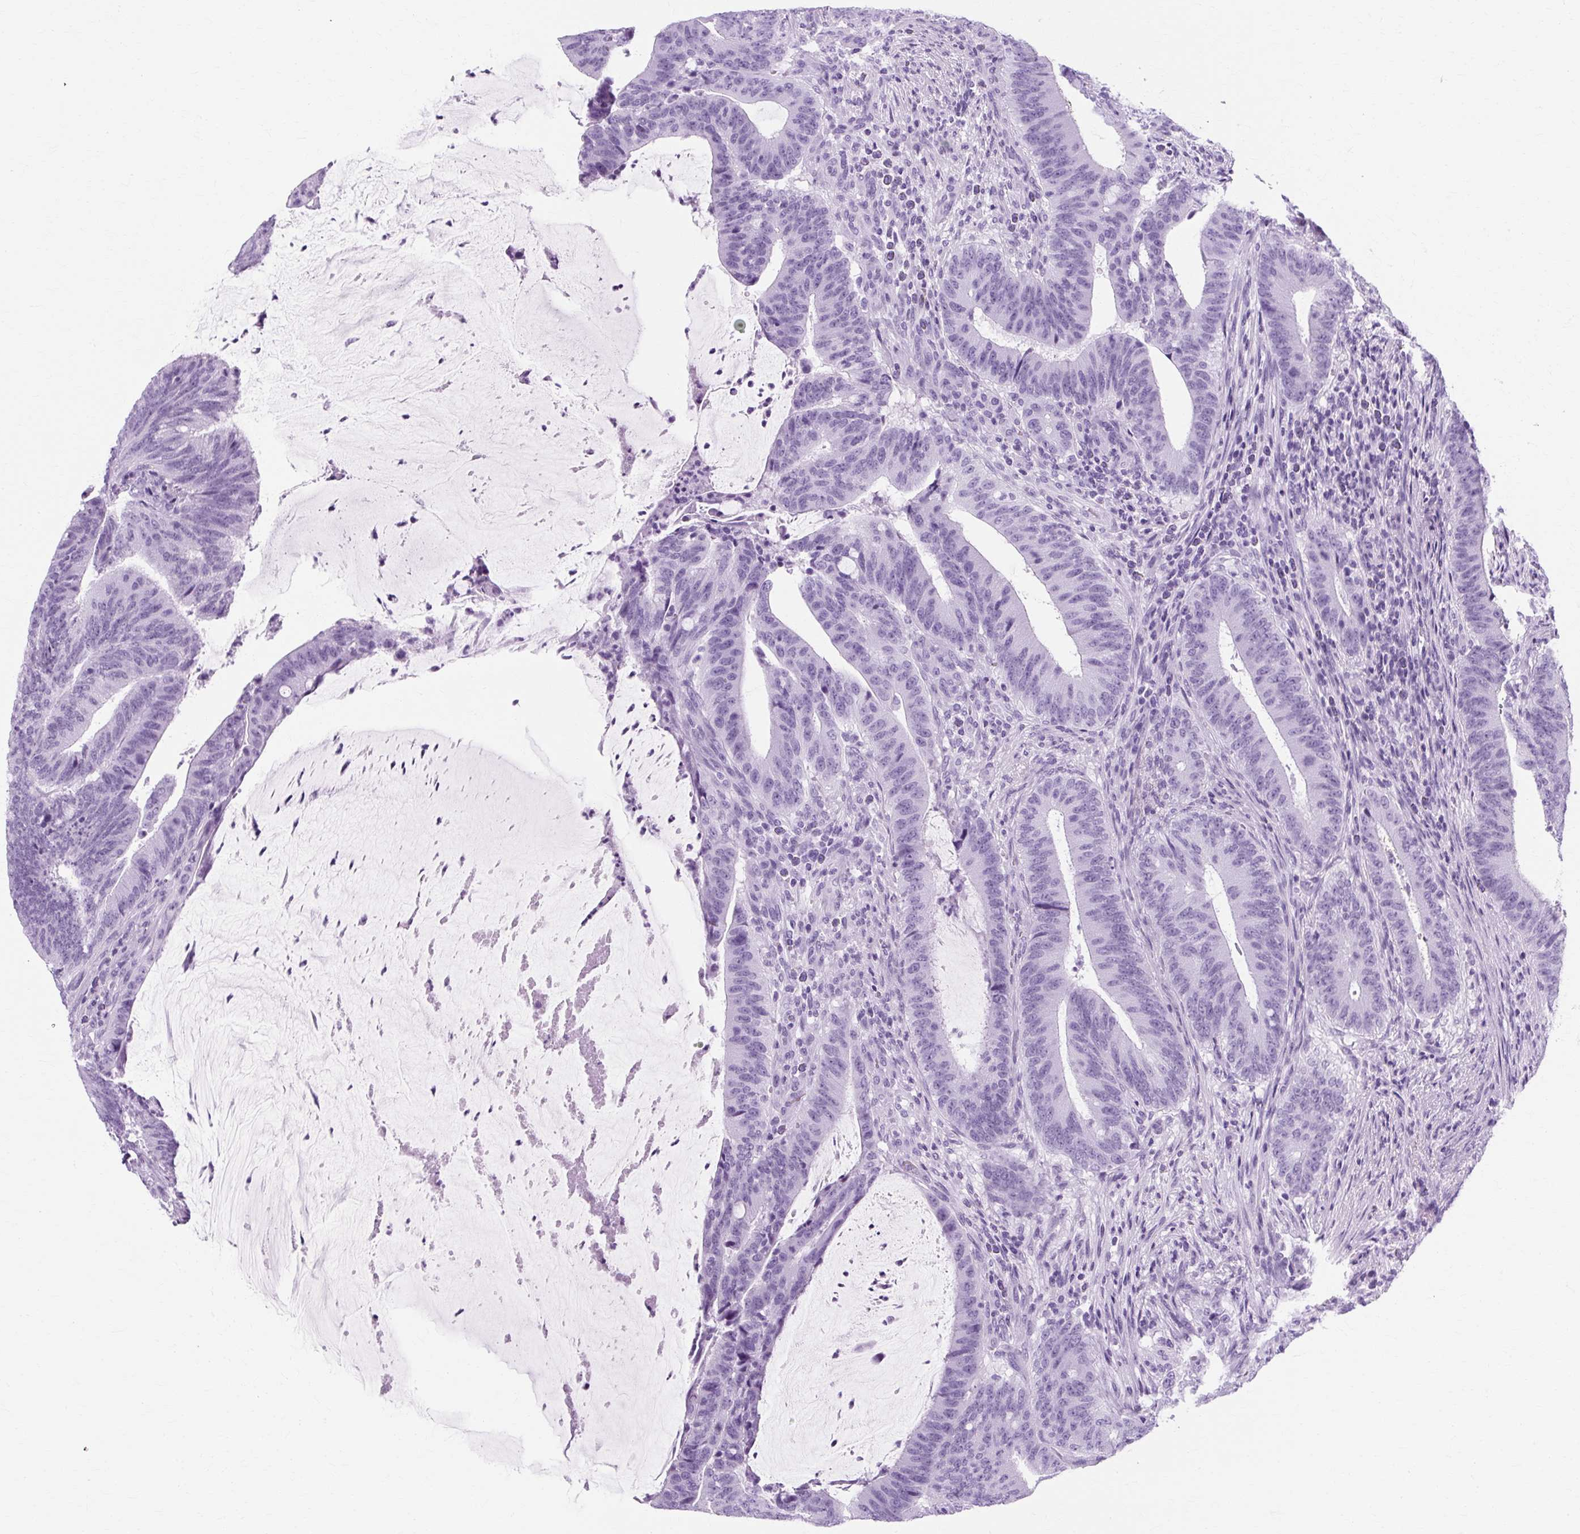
{"staining": {"intensity": "negative", "quantity": "none", "location": "none"}, "tissue": "colorectal cancer", "cell_type": "Tumor cells", "image_type": "cancer", "snomed": [{"axis": "morphology", "description": "Adenocarcinoma, NOS"}, {"axis": "topography", "description": "Colon"}], "caption": "Immunohistochemical staining of human colorectal cancer (adenocarcinoma) reveals no significant expression in tumor cells.", "gene": "RYBP", "patient": {"sex": "female", "age": 43}}